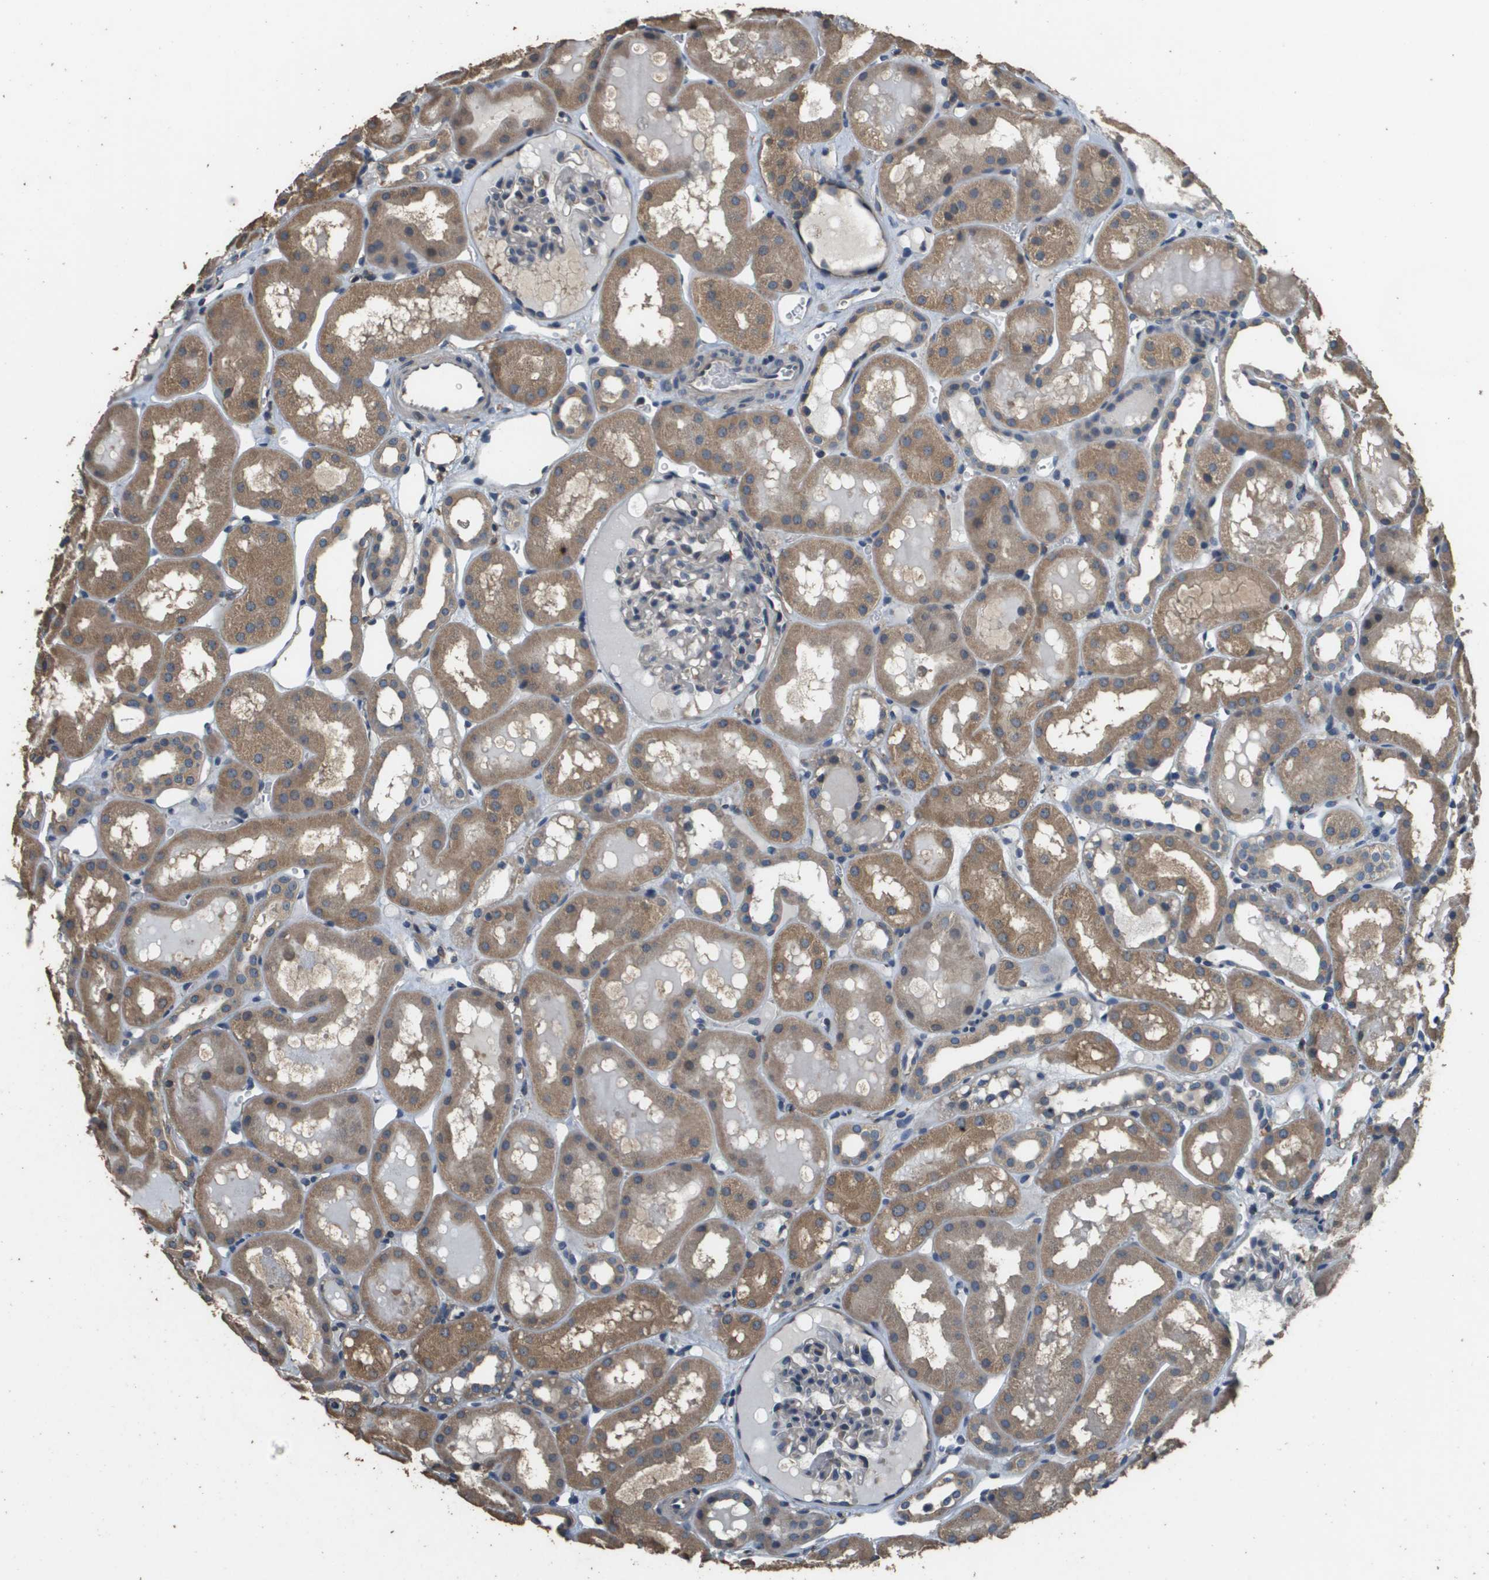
{"staining": {"intensity": "negative", "quantity": "none", "location": "none"}, "tissue": "kidney", "cell_type": "Cells in glomeruli", "image_type": "normal", "snomed": [{"axis": "morphology", "description": "Normal tissue, NOS"}, {"axis": "topography", "description": "Kidney"}, {"axis": "topography", "description": "Urinary bladder"}], "caption": "Human kidney stained for a protein using IHC shows no staining in cells in glomeruli.", "gene": "RAB6B", "patient": {"sex": "male", "age": 16}}